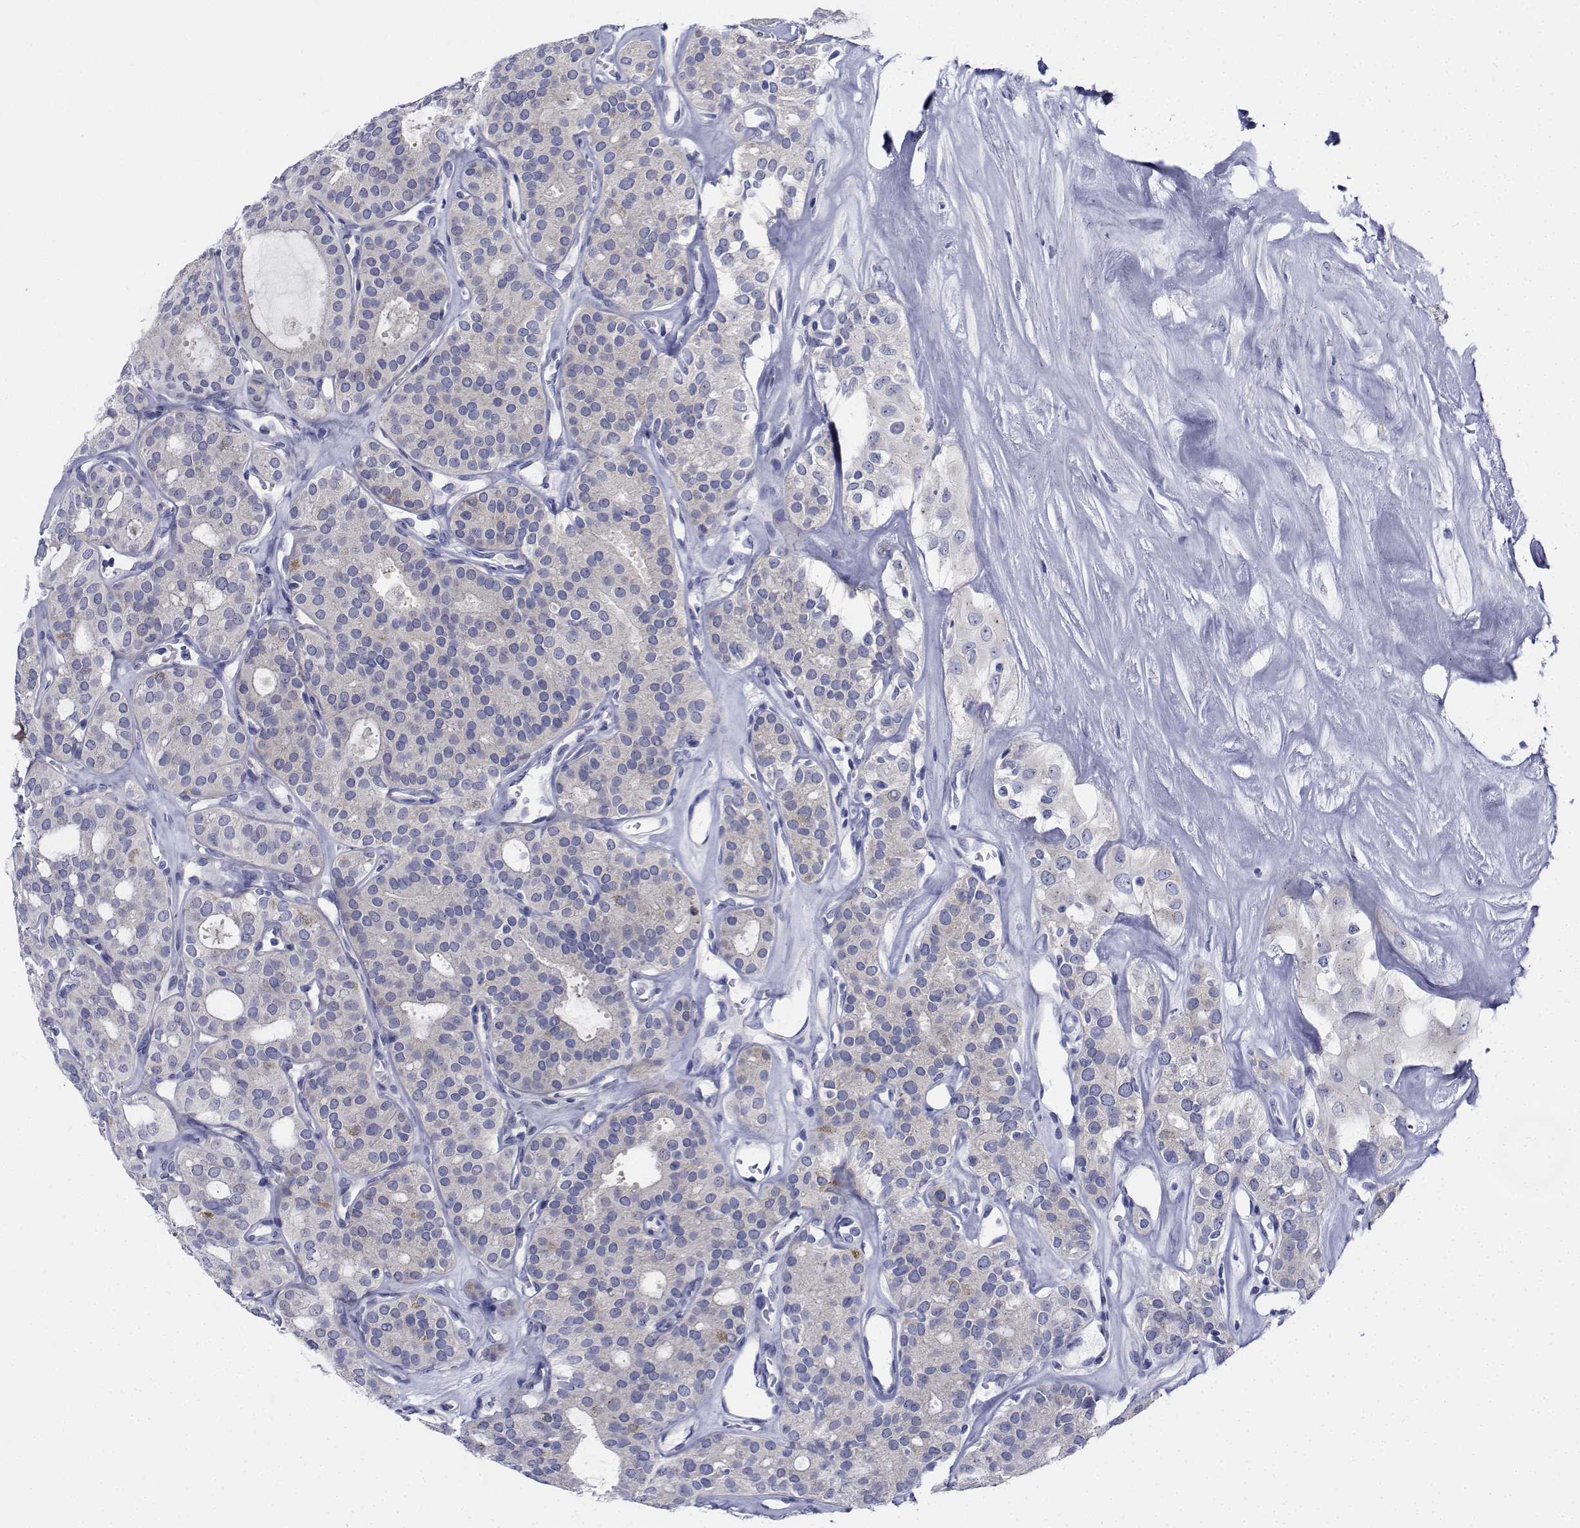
{"staining": {"intensity": "negative", "quantity": "none", "location": "none"}, "tissue": "thyroid cancer", "cell_type": "Tumor cells", "image_type": "cancer", "snomed": [{"axis": "morphology", "description": "Follicular adenoma carcinoma, NOS"}, {"axis": "topography", "description": "Thyroid gland"}], "caption": "Human thyroid follicular adenoma carcinoma stained for a protein using IHC shows no expression in tumor cells.", "gene": "CDHR3", "patient": {"sex": "male", "age": 75}}